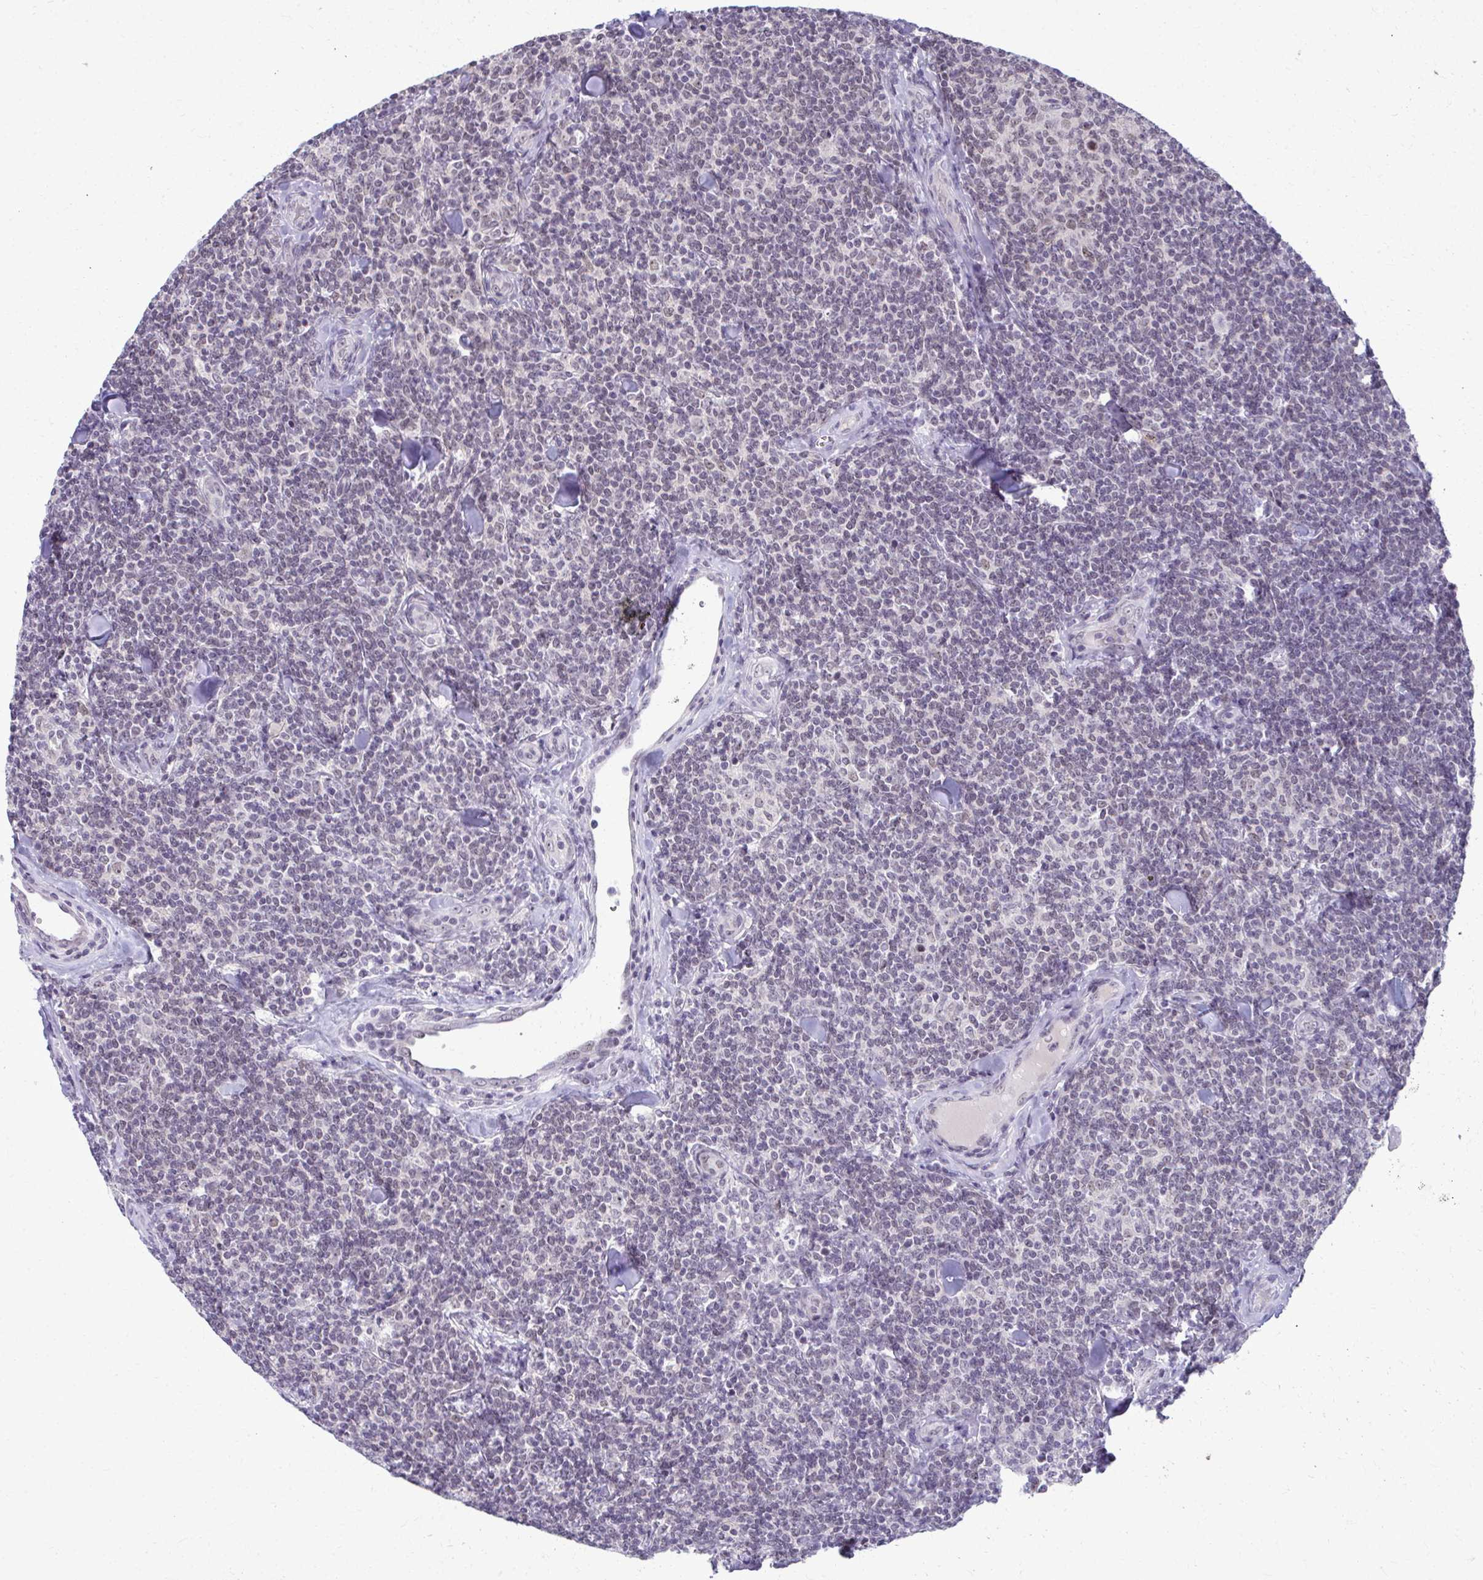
{"staining": {"intensity": "negative", "quantity": "none", "location": "none"}, "tissue": "lymphoma", "cell_type": "Tumor cells", "image_type": "cancer", "snomed": [{"axis": "morphology", "description": "Malignant lymphoma, non-Hodgkin's type, Low grade"}, {"axis": "topography", "description": "Lymph node"}], "caption": "Tumor cells are negative for protein expression in human lymphoma.", "gene": "MAF1", "patient": {"sex": "female", "age": 56}}